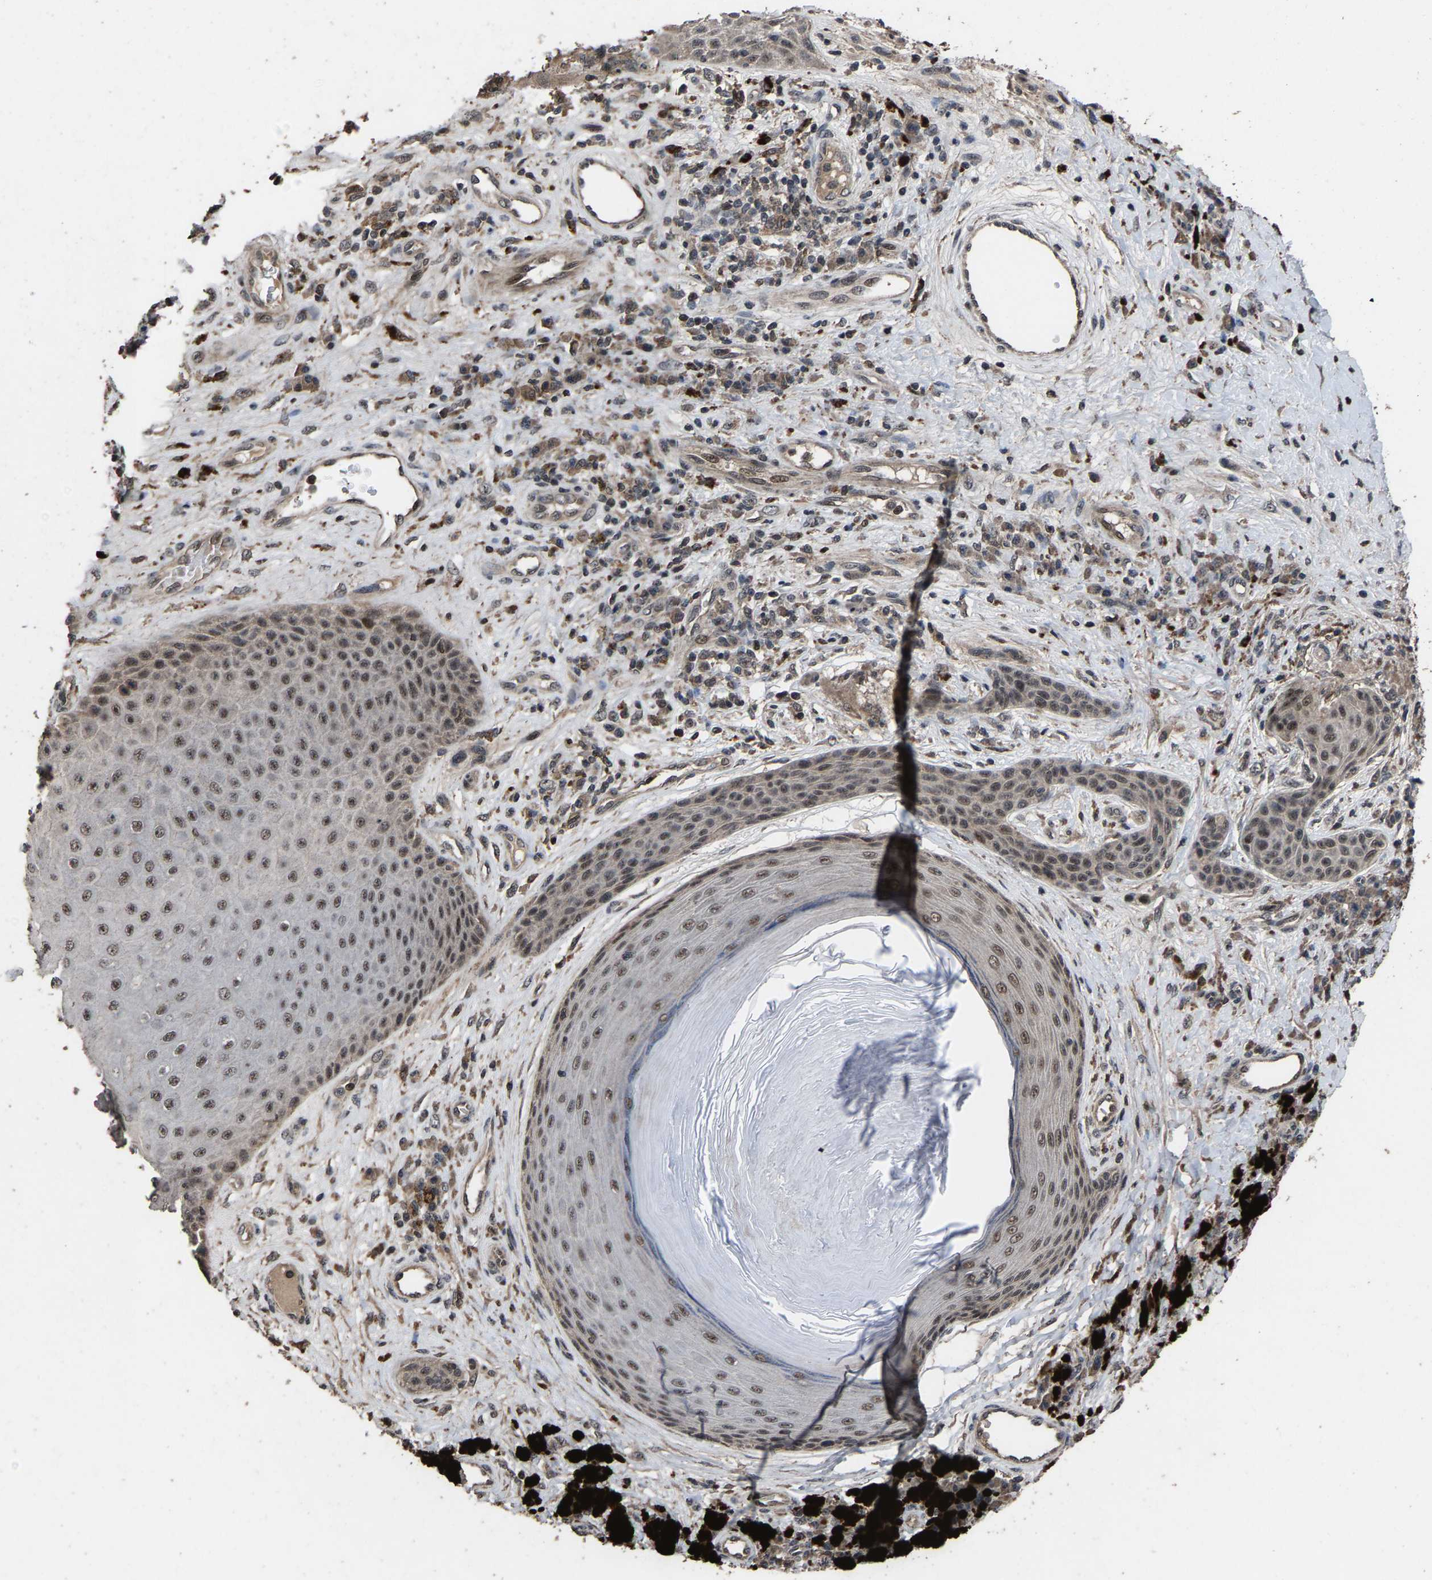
{"staining": {"intensity": "weak", "quantity": ">75%", "location": "cytoplasmic/membranous,nuclear"}, "tissue": "melanoma", "cell_type": "Tumor cells", "image_type": "cancer", "snomed": [{"axis": "morphology", "description": "Malignant melanoma, NOS"}, {"axis": "topography", "description": "Skin"}], "caption": "Melanoma stained with immunohistochemistry (IHC) shows weak cytoplasmic/membranous and nuclear positivity in approximately >75% of tumor cells.", "gene": "HAUS6", "patient": {"sex": "female", "age": 73}}